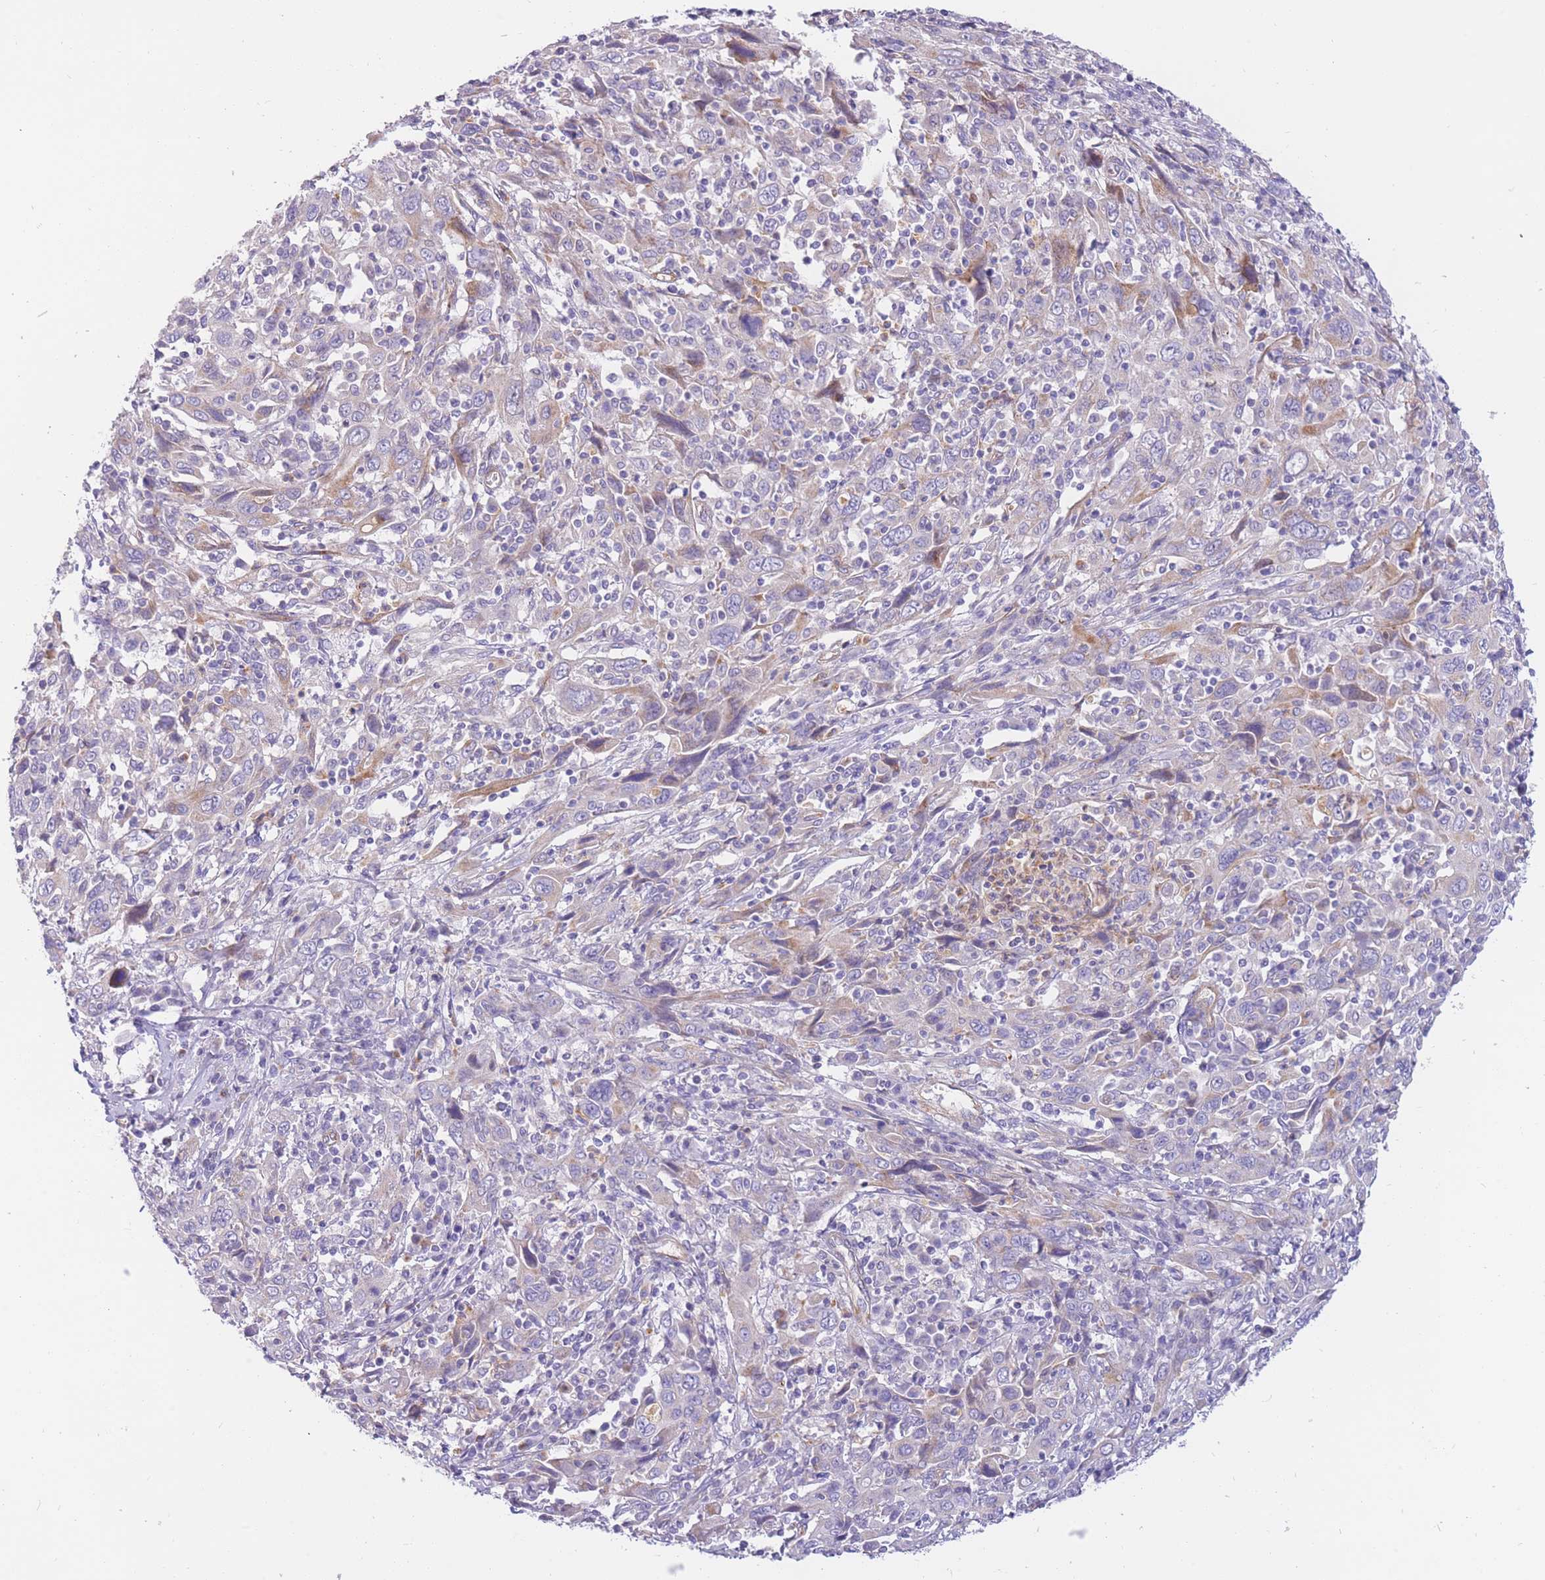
{"staining": {"intensity": "negative", "quantity": "none", "location": "none"}, "tissue": "cervical cancer", "cell_type": "Tumor cells", "image_type": "cancer", "snomed": [{"axis": "morphology", "description": "Squamous cell carcinoma, NOS"}, {"axis": "topography", "description": "Cervix"}], "caption": "Immunohistochemical staining of cervical squamous cell carcinoma reveals no significant staining in tumor cells. Brightfield microscopy of immunohistochemistry (IHC) stained with DAB (brown) and hematoxylin (blue), captured at high magnification.", "gene": "SULT1A1", "patient": {"sex": "female", "age": 46}}